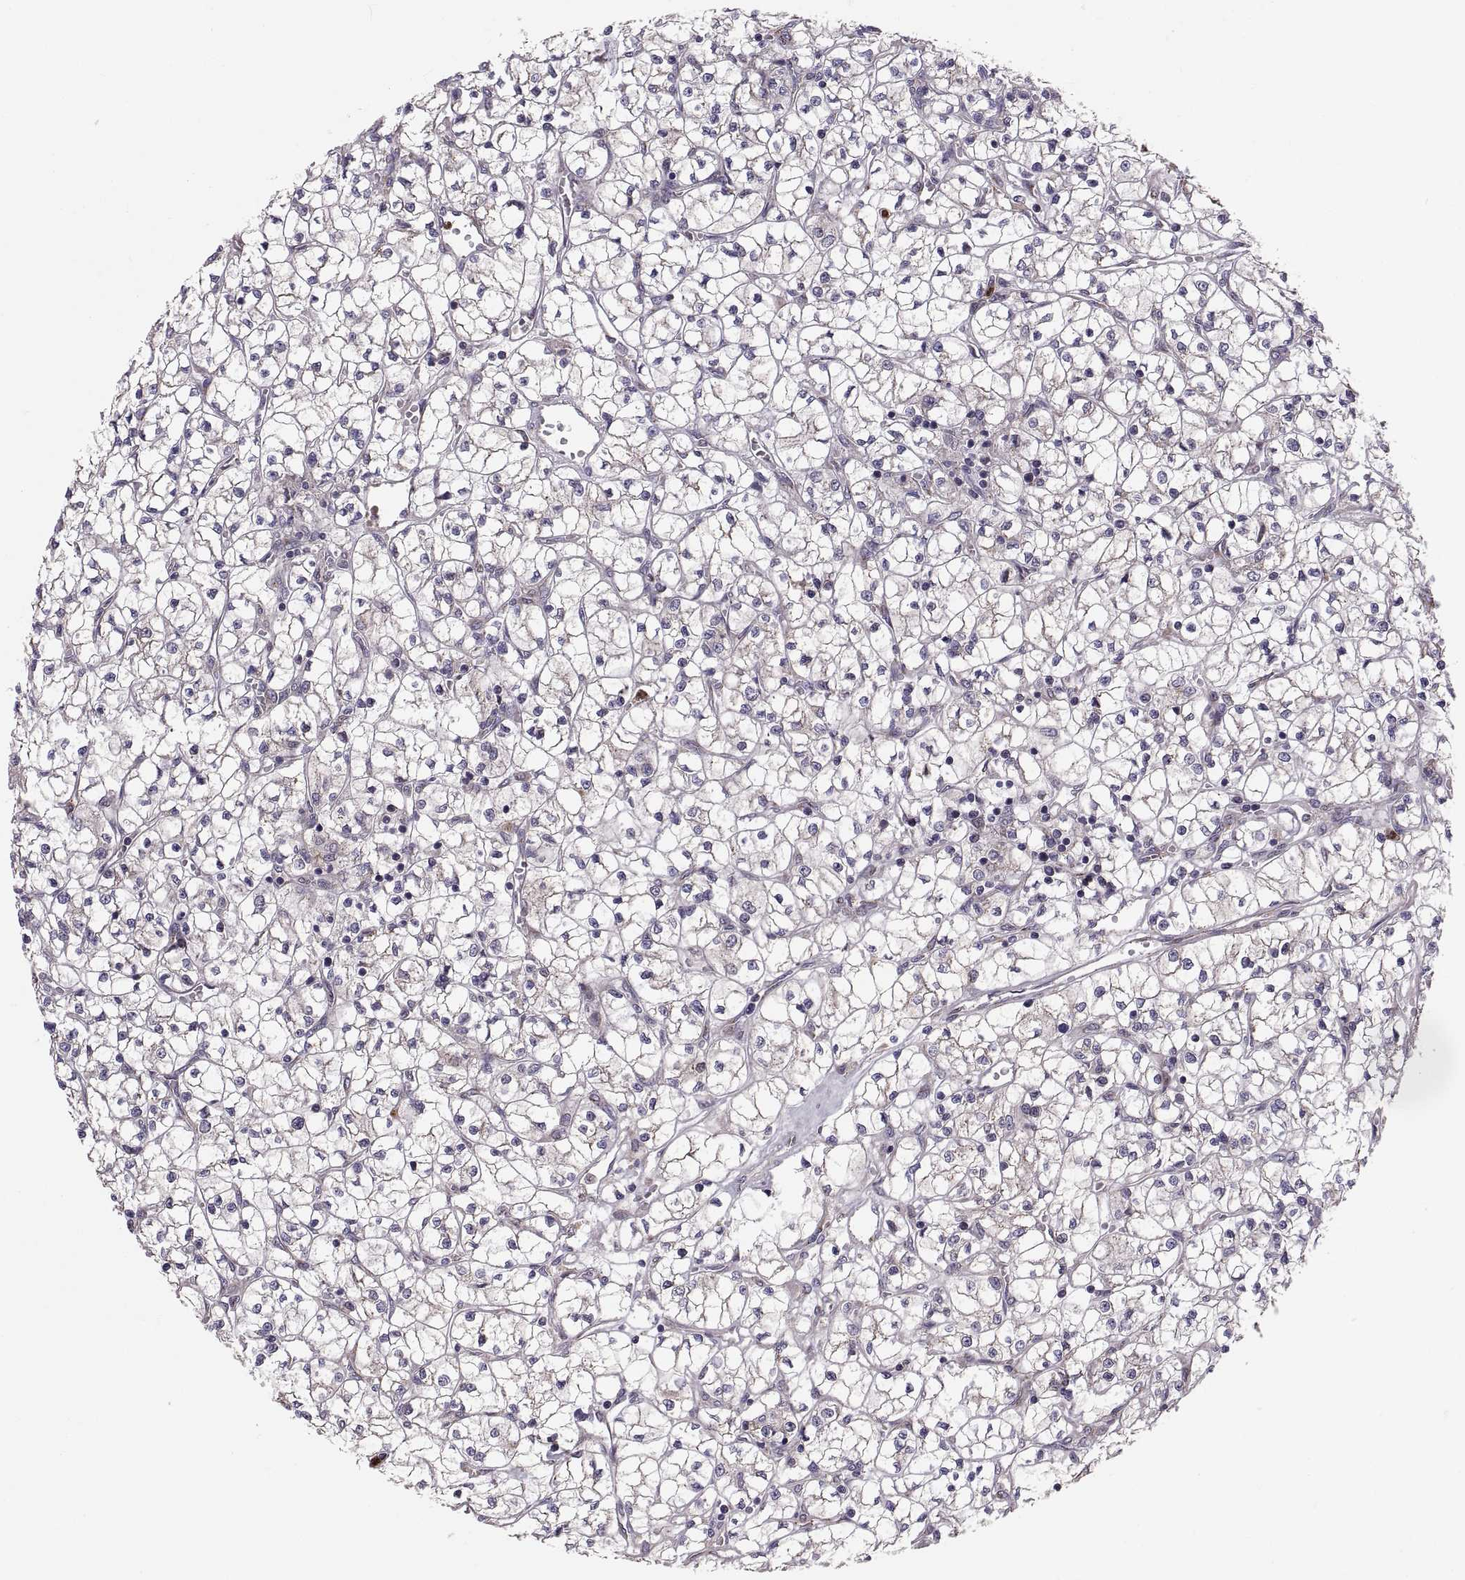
{"staining": {"intensity": "negative", "quantity": "none", "location": "none"}, "tissue": "renal cancer", "cell_type": "Tumor cells", "image_type": "cancer", "snomed": [{"axis": "morphology", "description": "Adenocarcinoma, NOS"}, {"axis": "topography", "description": "Kidney"}], "caption": "Micrograph shows no significant protein positivity in tumor cells of renal cancer.", "gene": "TESC", "patient": {"sex": "female", "age": 64}}